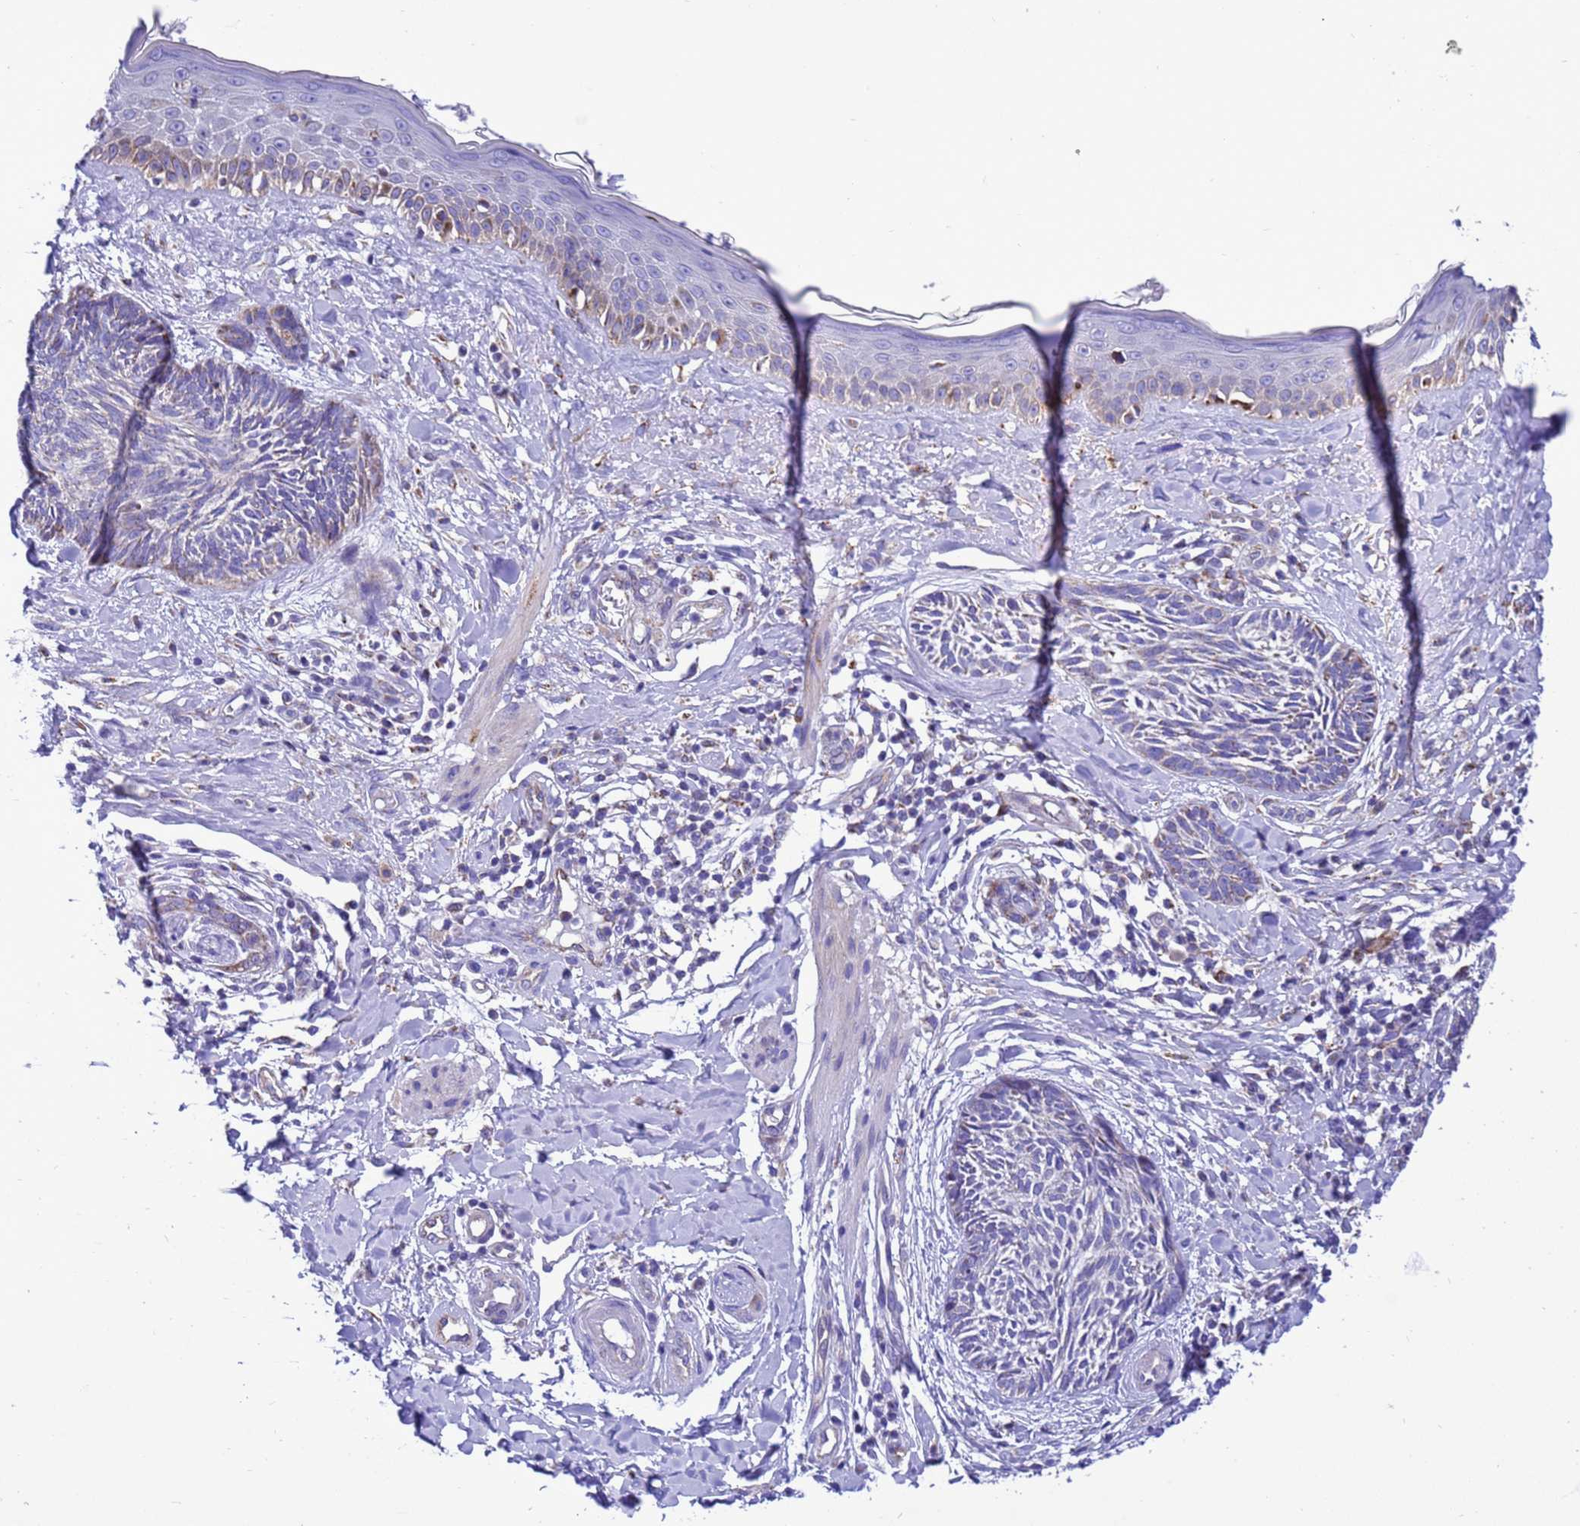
{"staining": {"intensity": "negative", "quantity": "none", "location": "none"}, "tissue": "skin cancer", "cell_type": "Tumor cells", "image_type": "cancer", "snomed": [{"axis": "morphology", "description": "Squamous cell carcinoma, NOS"}, {"axis": "topography", "description": "Skin"}], "caption": "Tumor cells are negative for brown protein staining in squamous cell carcinoma (skin). (Brightfield microscopy of DAB IHC at high magnification).", "gene": "CCDC191", "patient": {"sex": "male", "age": 82}}